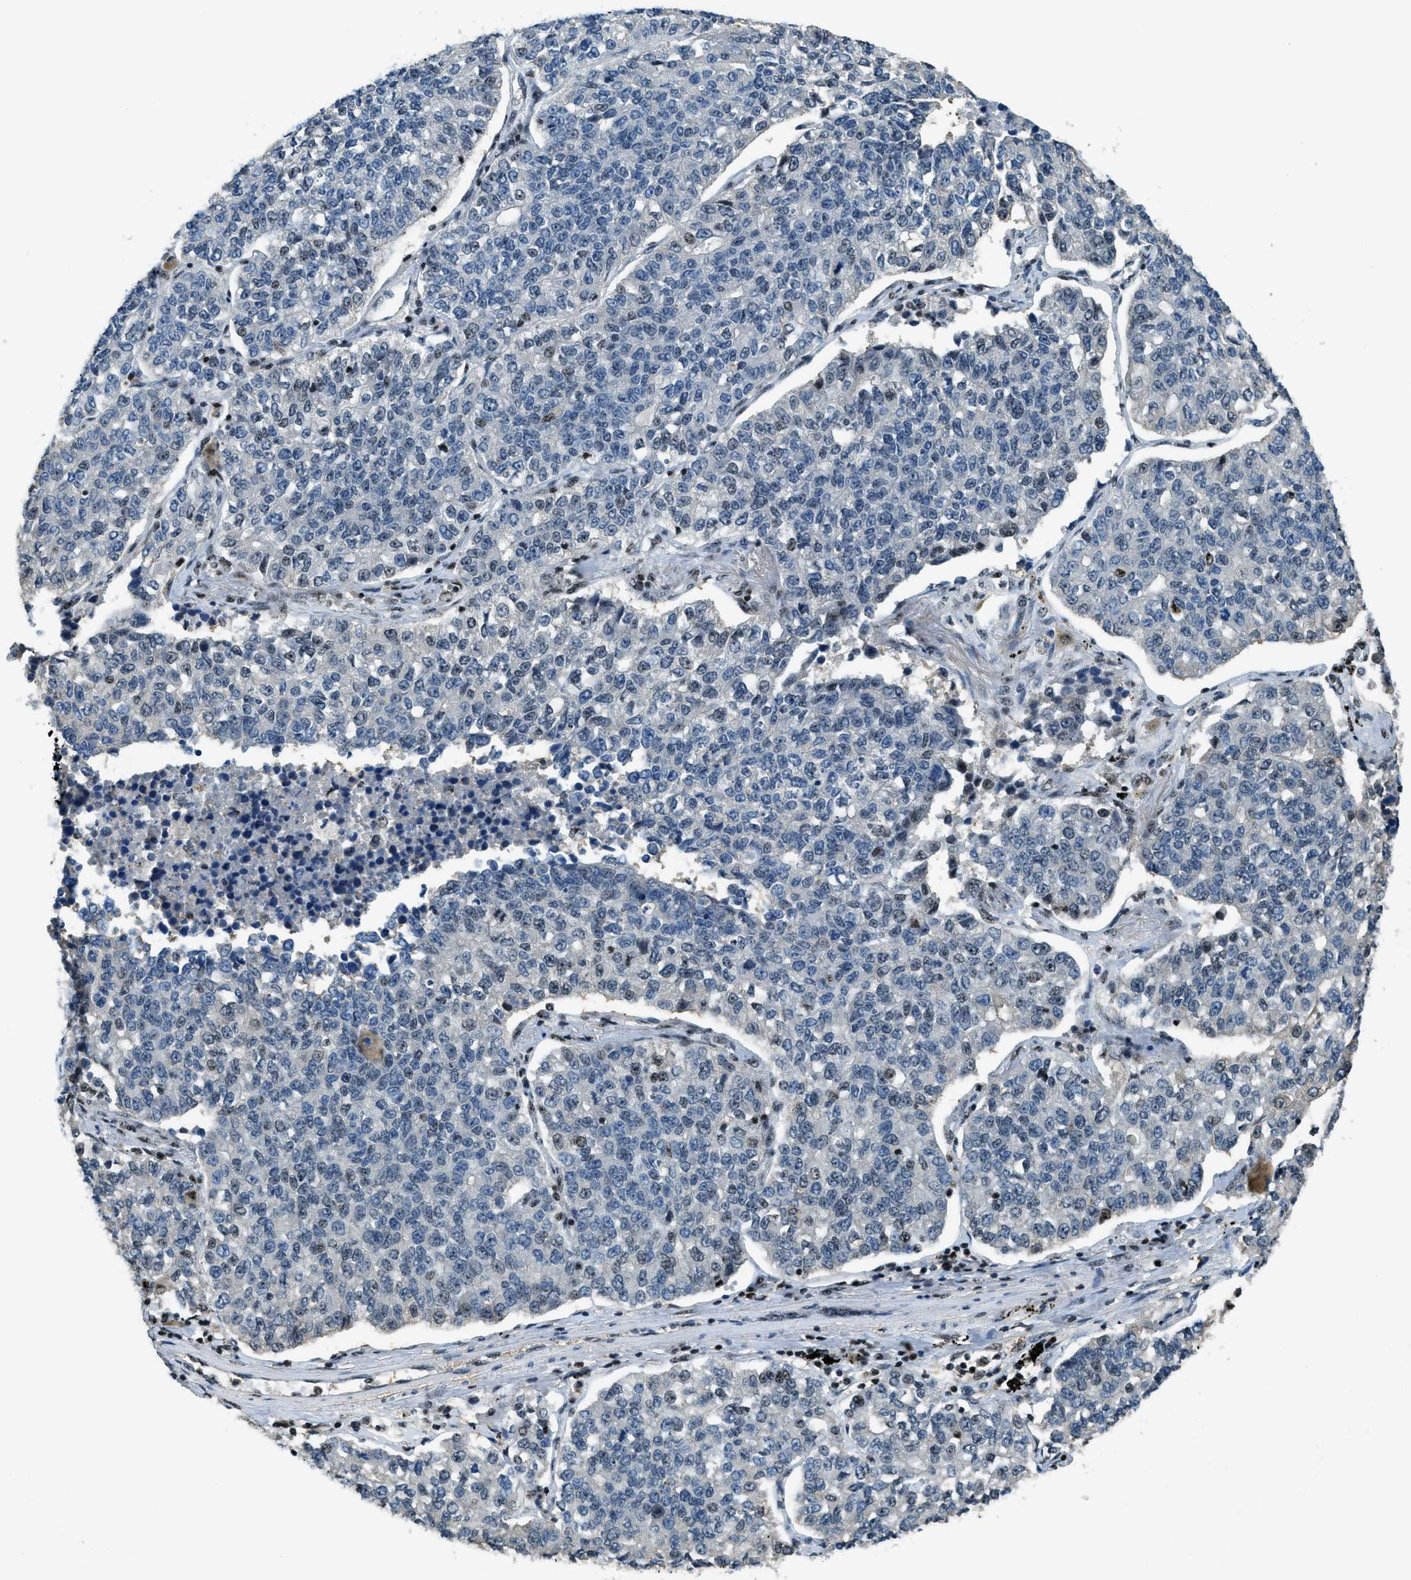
{"staining": {"intensity": "negative", "quantity": "none", "location": "none"}, "tissue": "lung cancer", "cell_type": "Tumor cells", "image_type": "cancer", "snomed": [{"axis": "morphology", "description": "Adenocarcinoma, NOS"}, {"axis": "topography", "description": "Lung"}], "caption": "Tumor cells are negative for brown protein staining in lung cancer (adenocarcinoma). (DAB immunohistochemistry (IHC) with hematoxylin counter stain).", "gene": "SP100", "patient": {"sex": "male", "age": 49}}